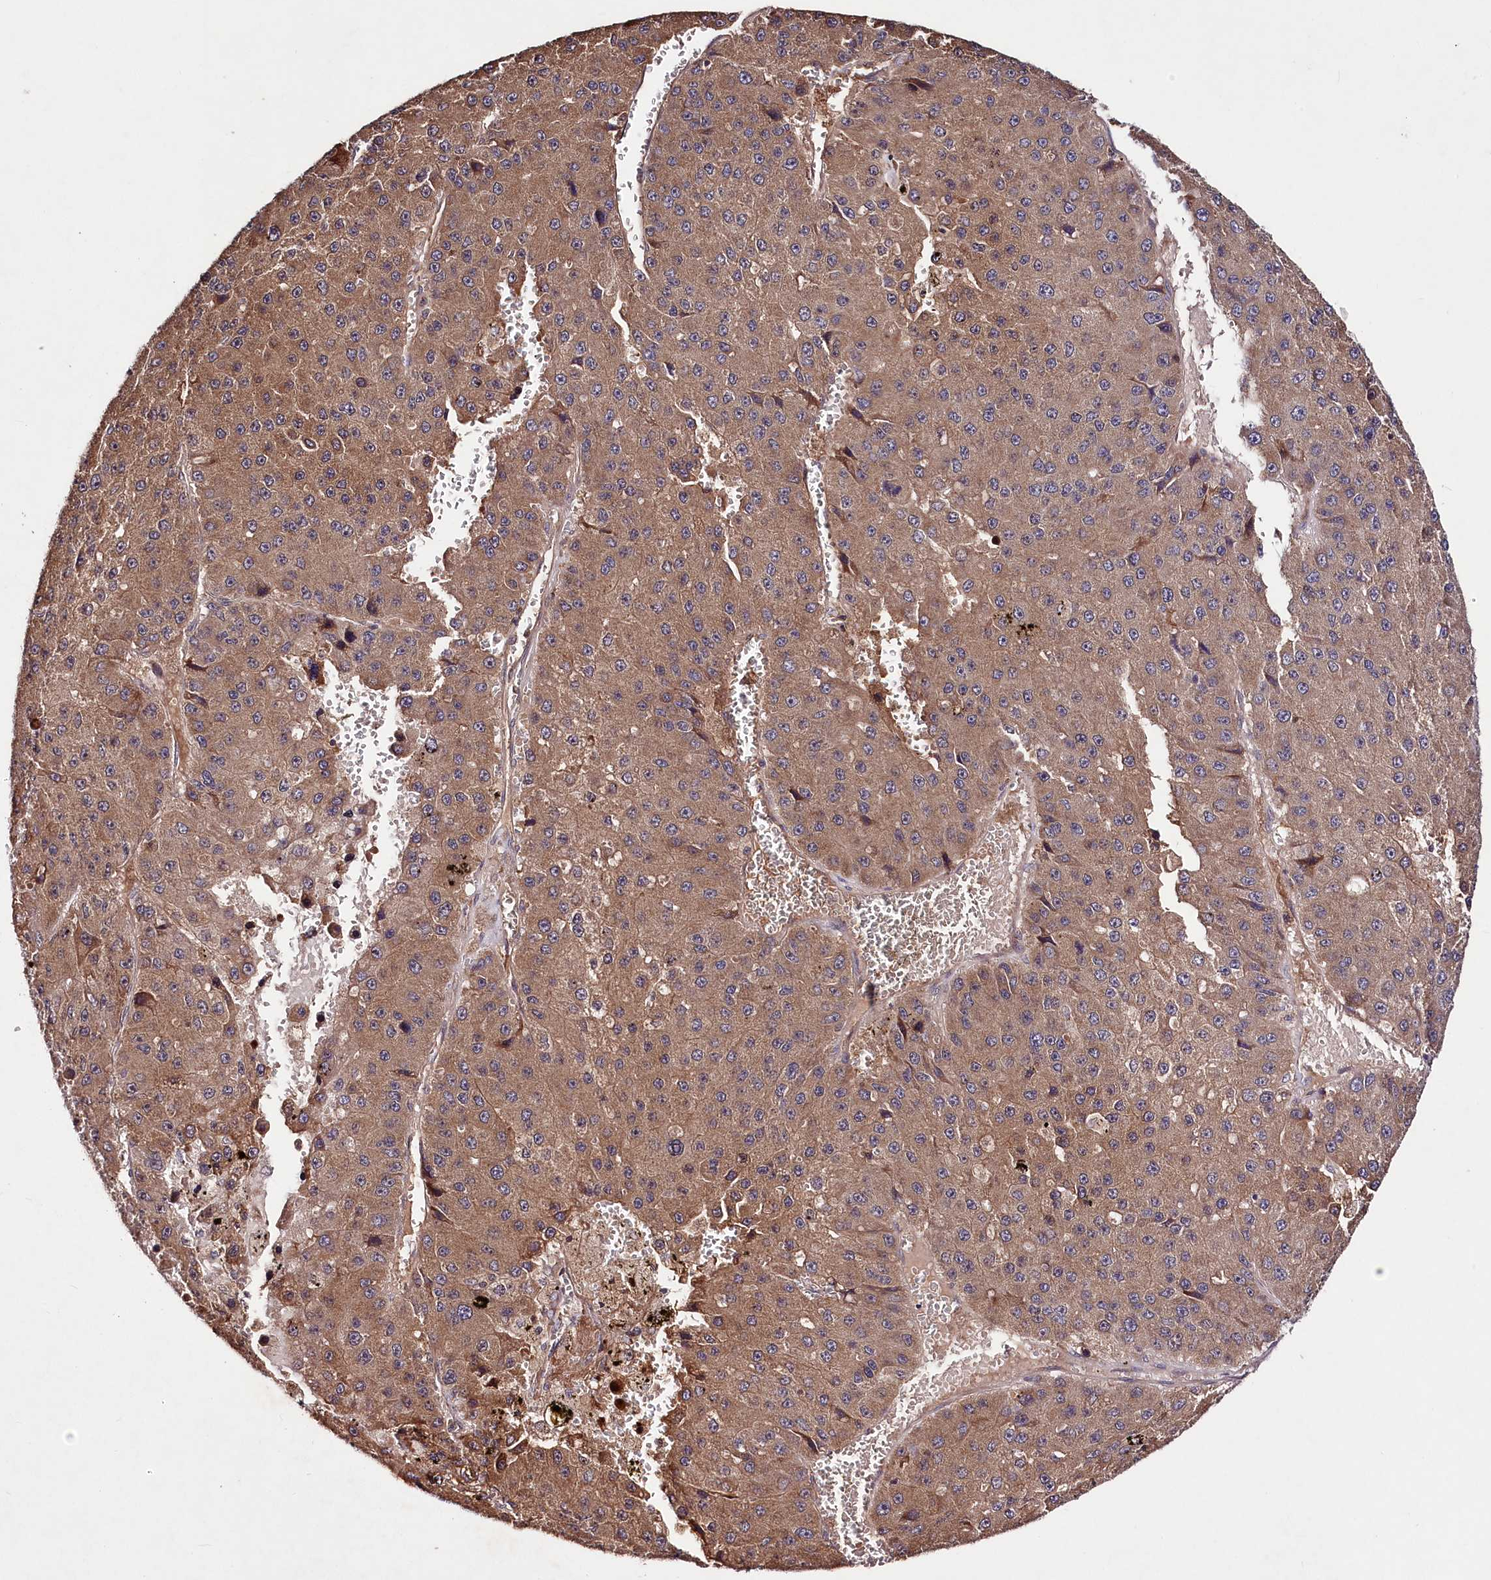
{"staining": {"intensity": "moderate", "quantity": ">75%", "location": "cytoplasmic/membranous"}, "tissue": "liver cancer", "cell_type": "Tumor cells", "image_type": "cancer", "snomed": [{"axis": "morphology", "description": "Carcinoma, Hepatocellular, NOS"}, {"axis": "topography", "description": "Liver"}], "caption": "Protein analysis of liver cancer (hepatocellular carcinoma) tissue demonstrates moderate cytoplasmic/membranous staining in approximately >75% of tumor cells. The staining was performed using DAB (3,3'-diaminobenzidine) to visualize the protein expression in brown, while the nuclei were stained in blue with hematoxylin (Magnification: 20x).", "gene": "TNPO3", "patient": {"sex": "female", "age": 73}}